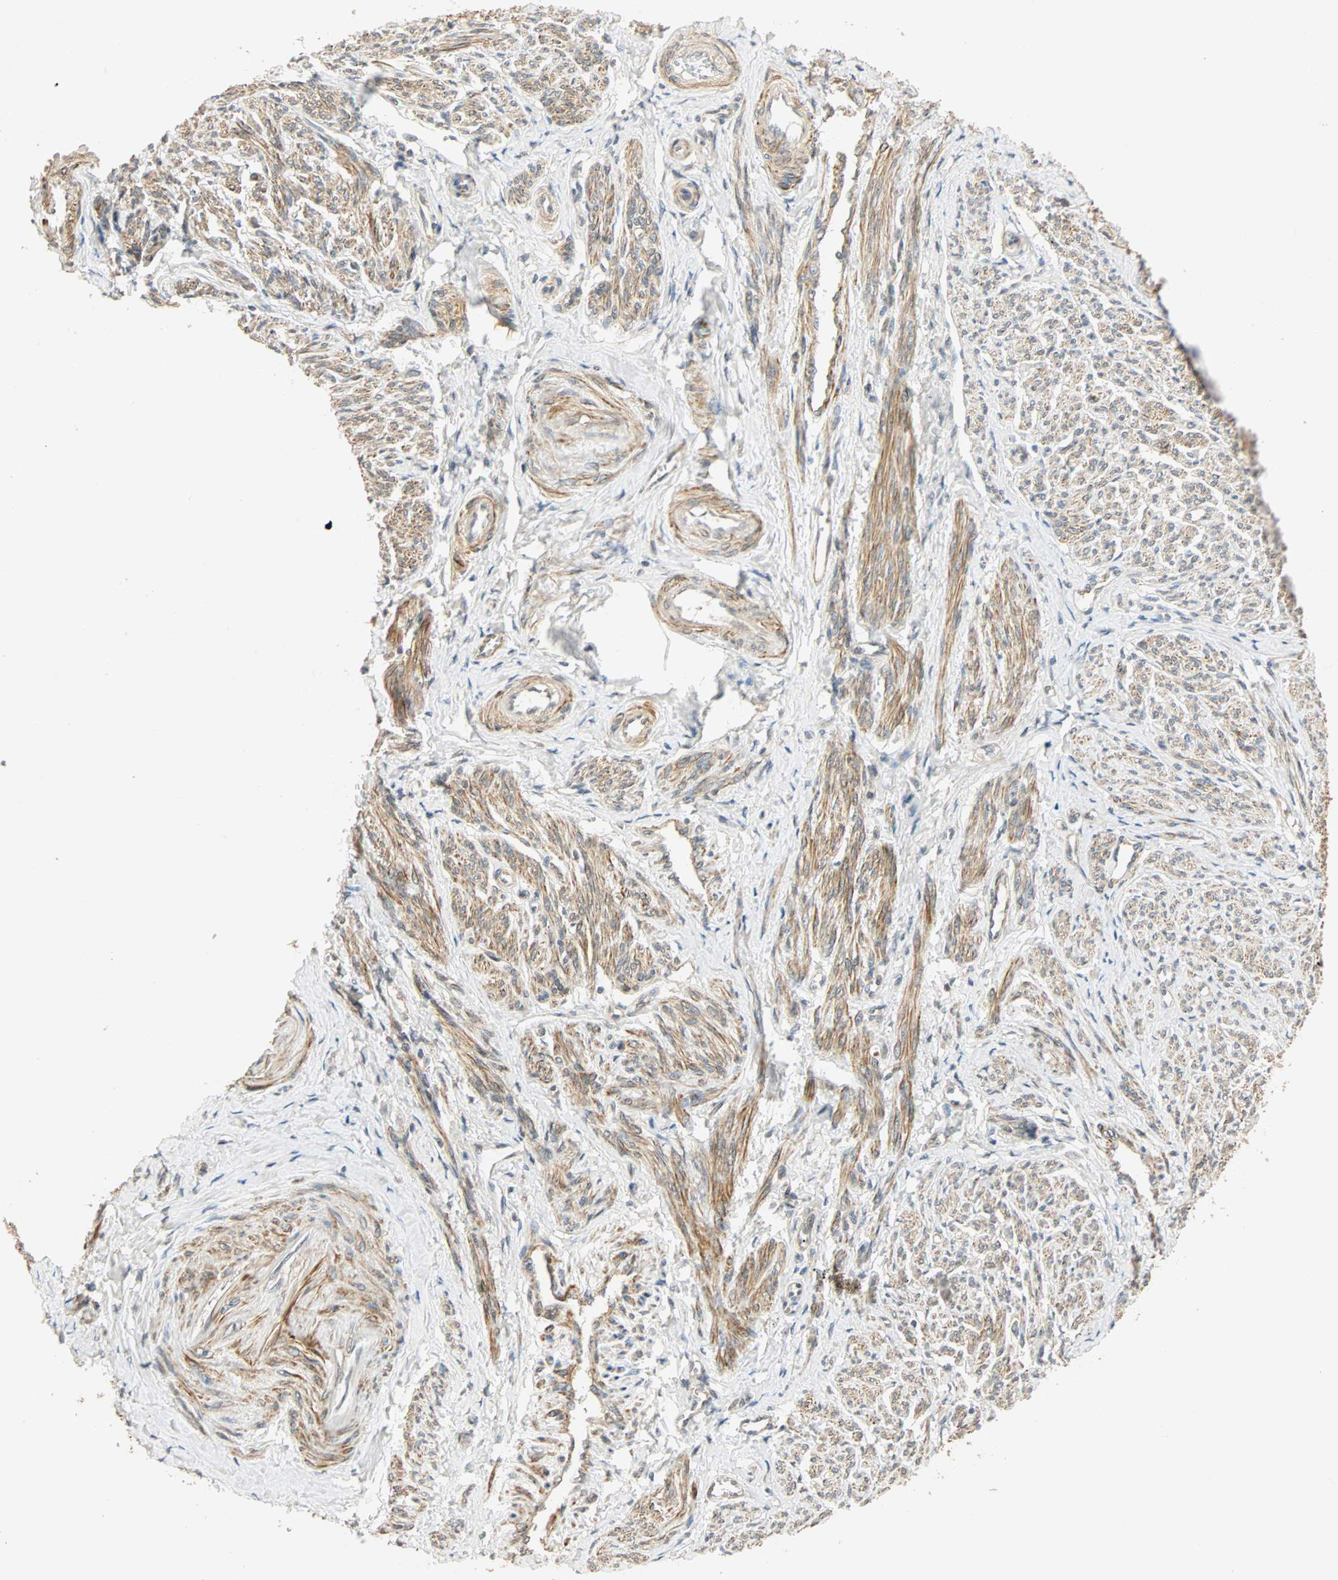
{"staining": {"intensity": "moderate", "quantity": "25%-75%", "location": "cytoplasmic/membranous"}, "tissue": "smooth muscle", "cell_type": "Smooth muscle cells", "image_type": "normal", "snomed": [{"axis": "morphology", "description": "Normal tissue, NOS"}, {"axis": "topography", "description": "Smooth muscle"}], "caption": "DAB (3,3'-diaminobenzidine) immunohistochemical staining of normal smooth muscle reveals moderate cytoplasmic/membranous protein positivity in approximately 25%-75% of smooth muscle cells.", "gene": "QSER1", "patient": {"sex": "female", "age": 65}}